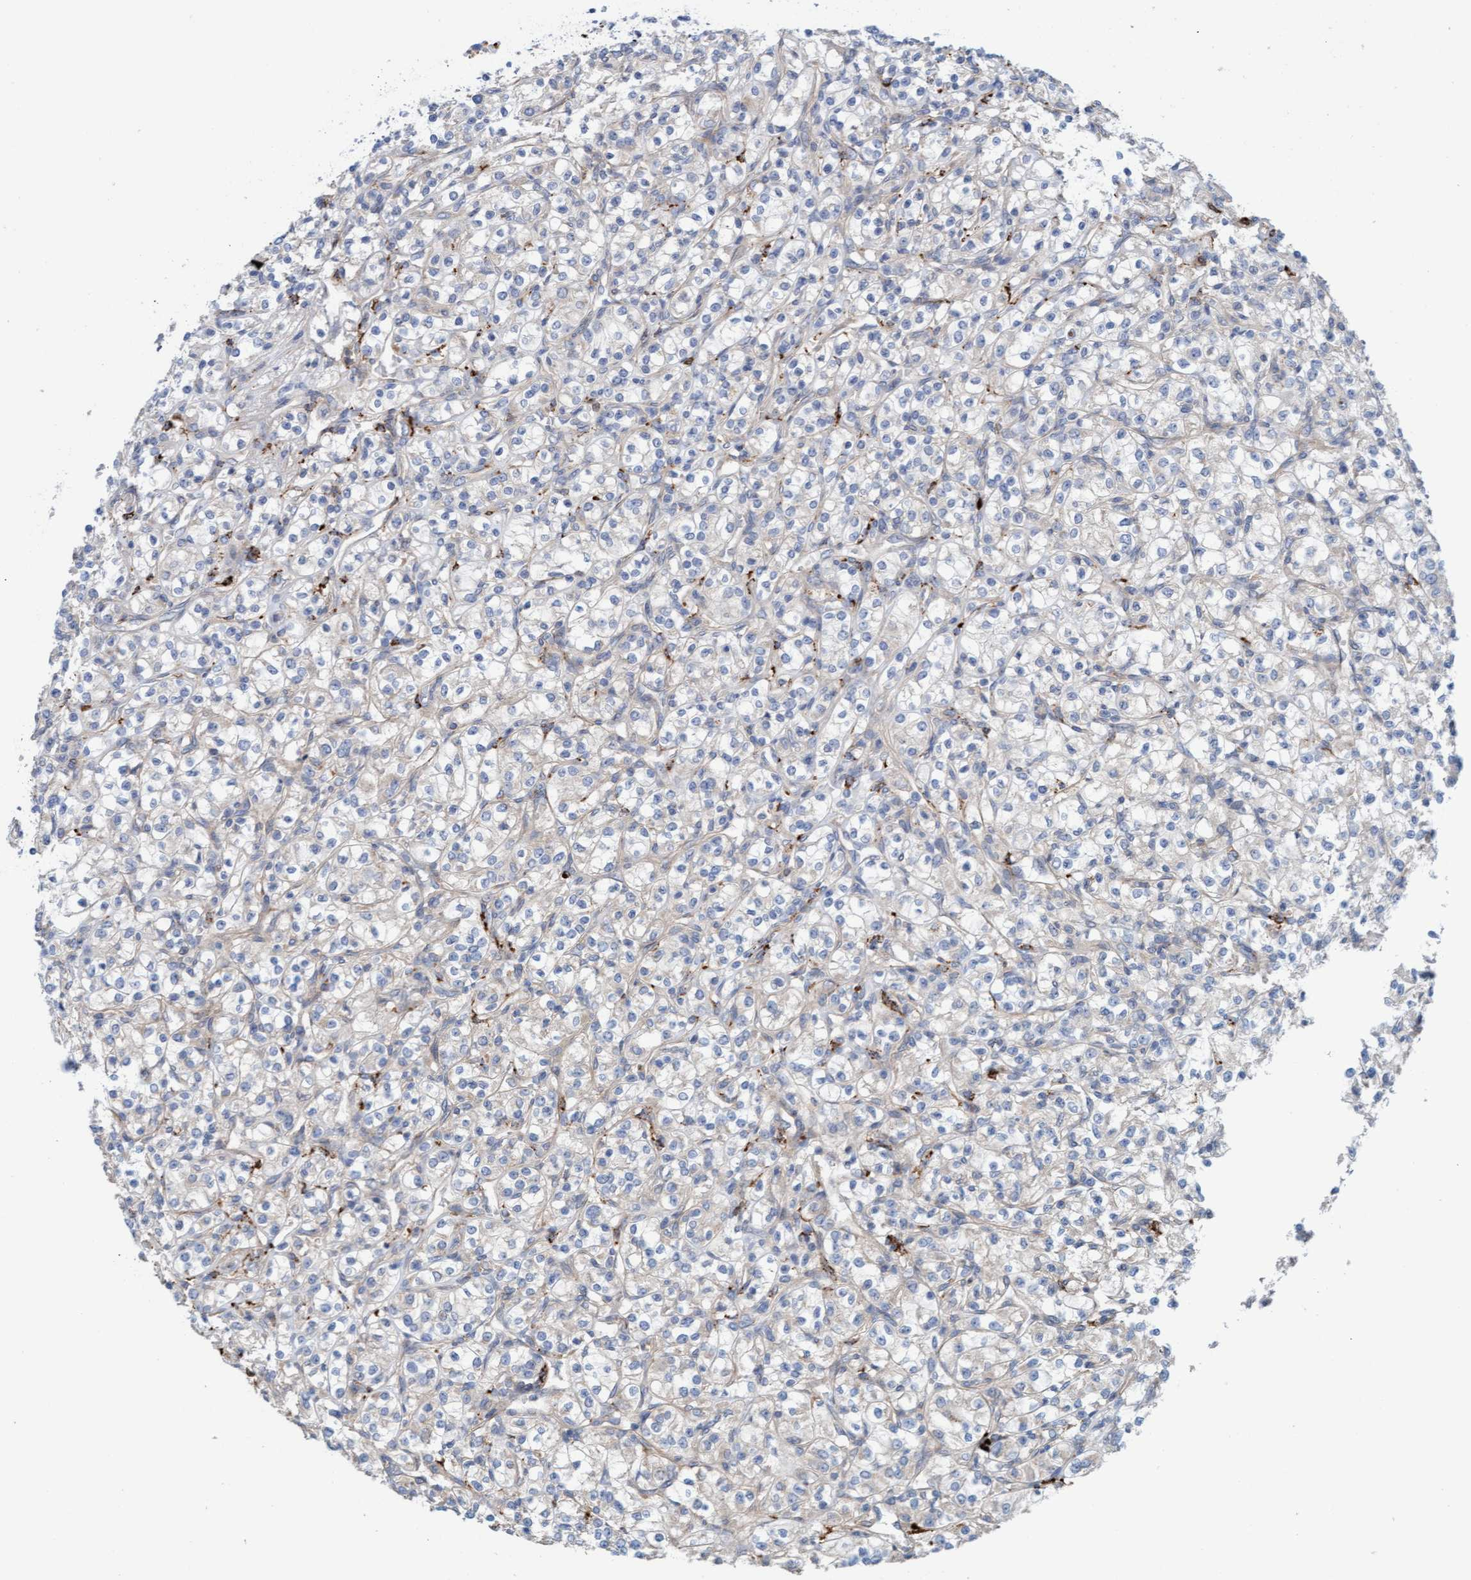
{"staining": {"intensity": "negative", "quantity": "none", "location": "none"}, "tissue": "renal cancer", "cell_type": "Tumor cells", "image_type": "cancer", "snomed": [{"axis": "morphology", "description": "Adenocarcinoma, NOS"}, {"axis": "topography", "description": "Kidney"}], "caption": "Immunohistochemistry photomicrograph of human adenocarcinoma (renal) stained for a protein (brown), which demonstrates no staining in tumor cells. (DAB (3,3'-diaminobenzidine) immunohistochemistry (IHC), high magnification).", "gene": "CDK5RAP3", "patient": {"sex": "male", "age": 77}}